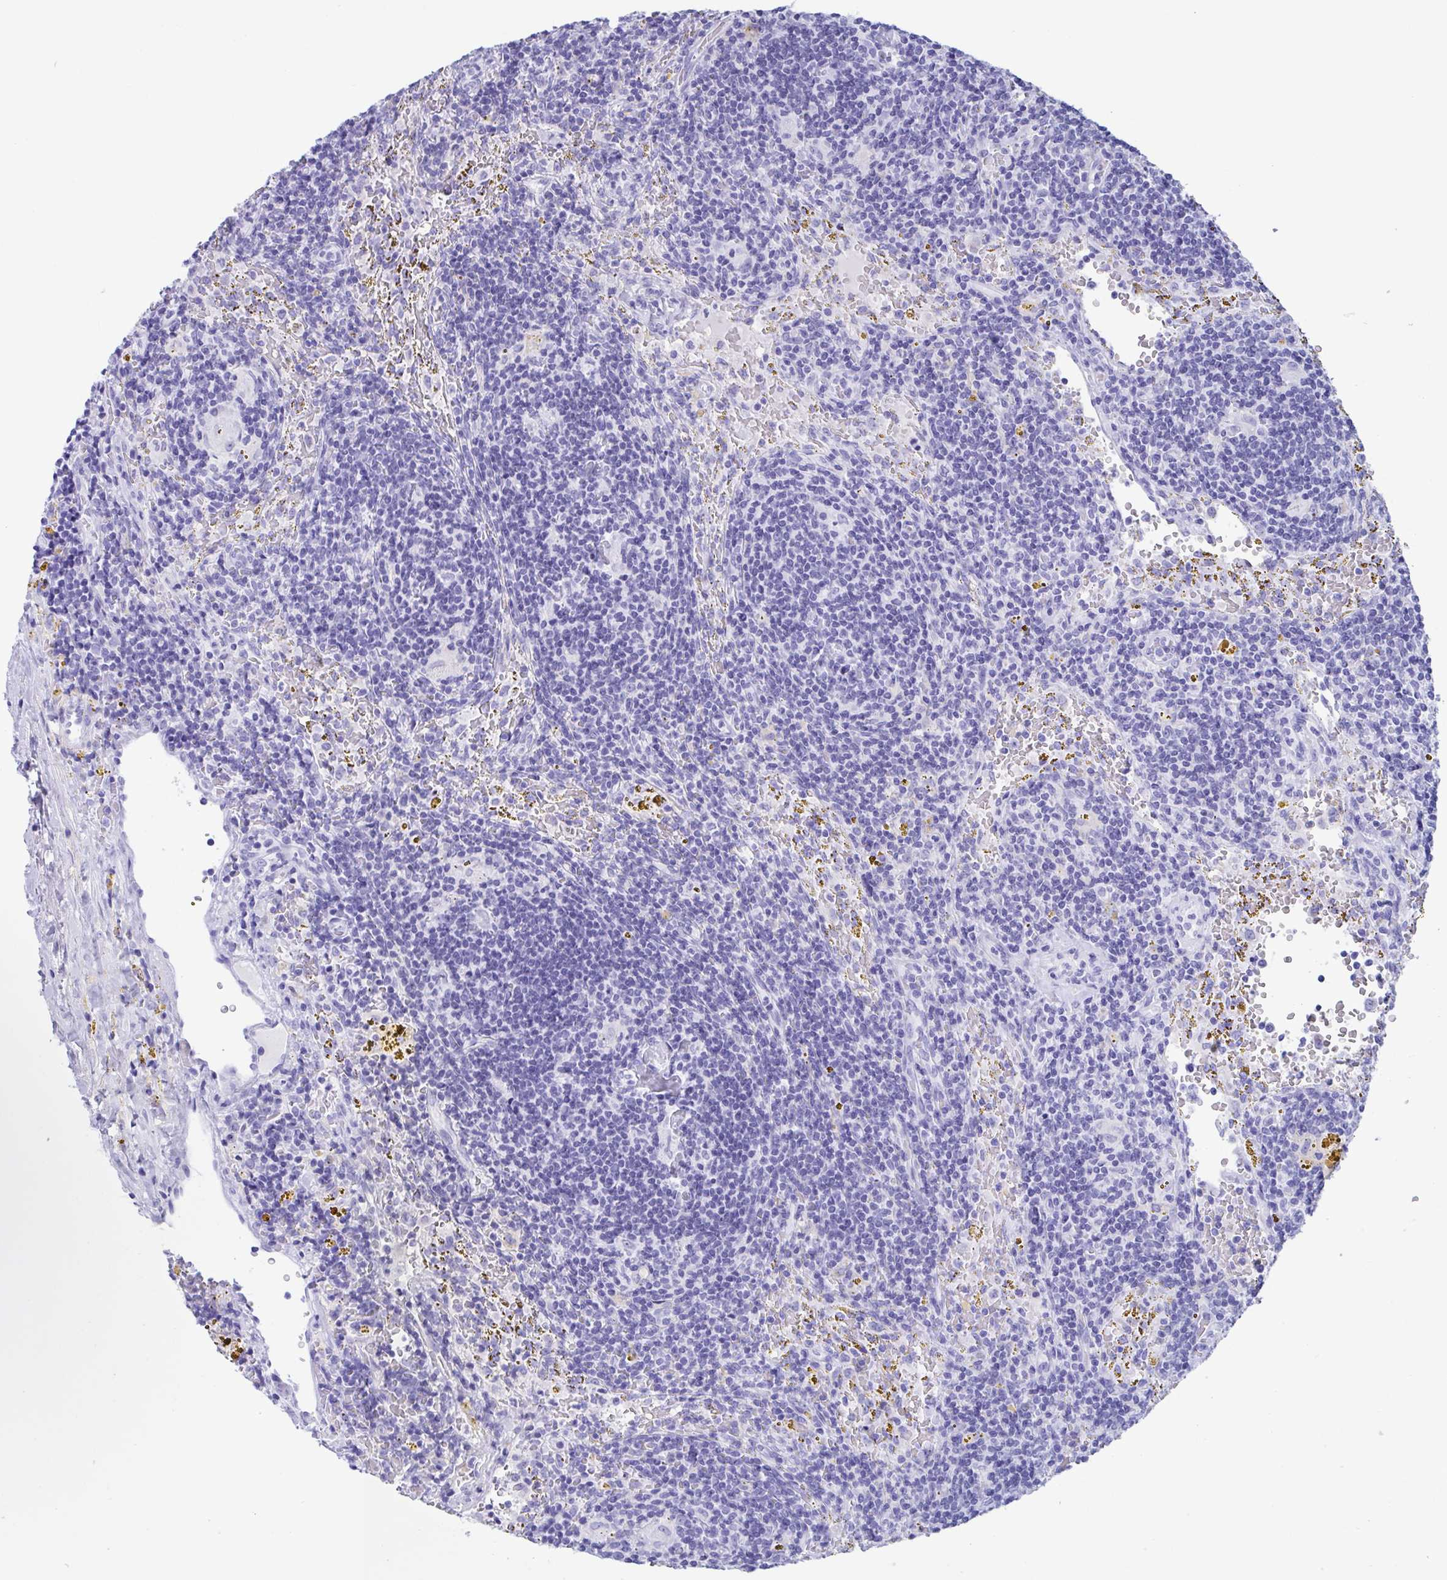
{"staining": {"intensity": "negative", "quantity": "none", "location": "none"}, "tissue": "lymphoma", "cell_type": "Tumor cells", "image_type": "cancer", "snomed": [{"axis": "morphology", "description": "Malignant lymphoma, non-Hodgkin's type, Low grade"}, {"axis": "topography", "description": "Spleen"}], "caption": "High power microscopy histopathology image of an immunohistochemistry histopathology image of lymphoma, revealing no significant expression in tumor cells.", "gene": "ZNF850", "patient": {"sex": "female", "age": 70}}